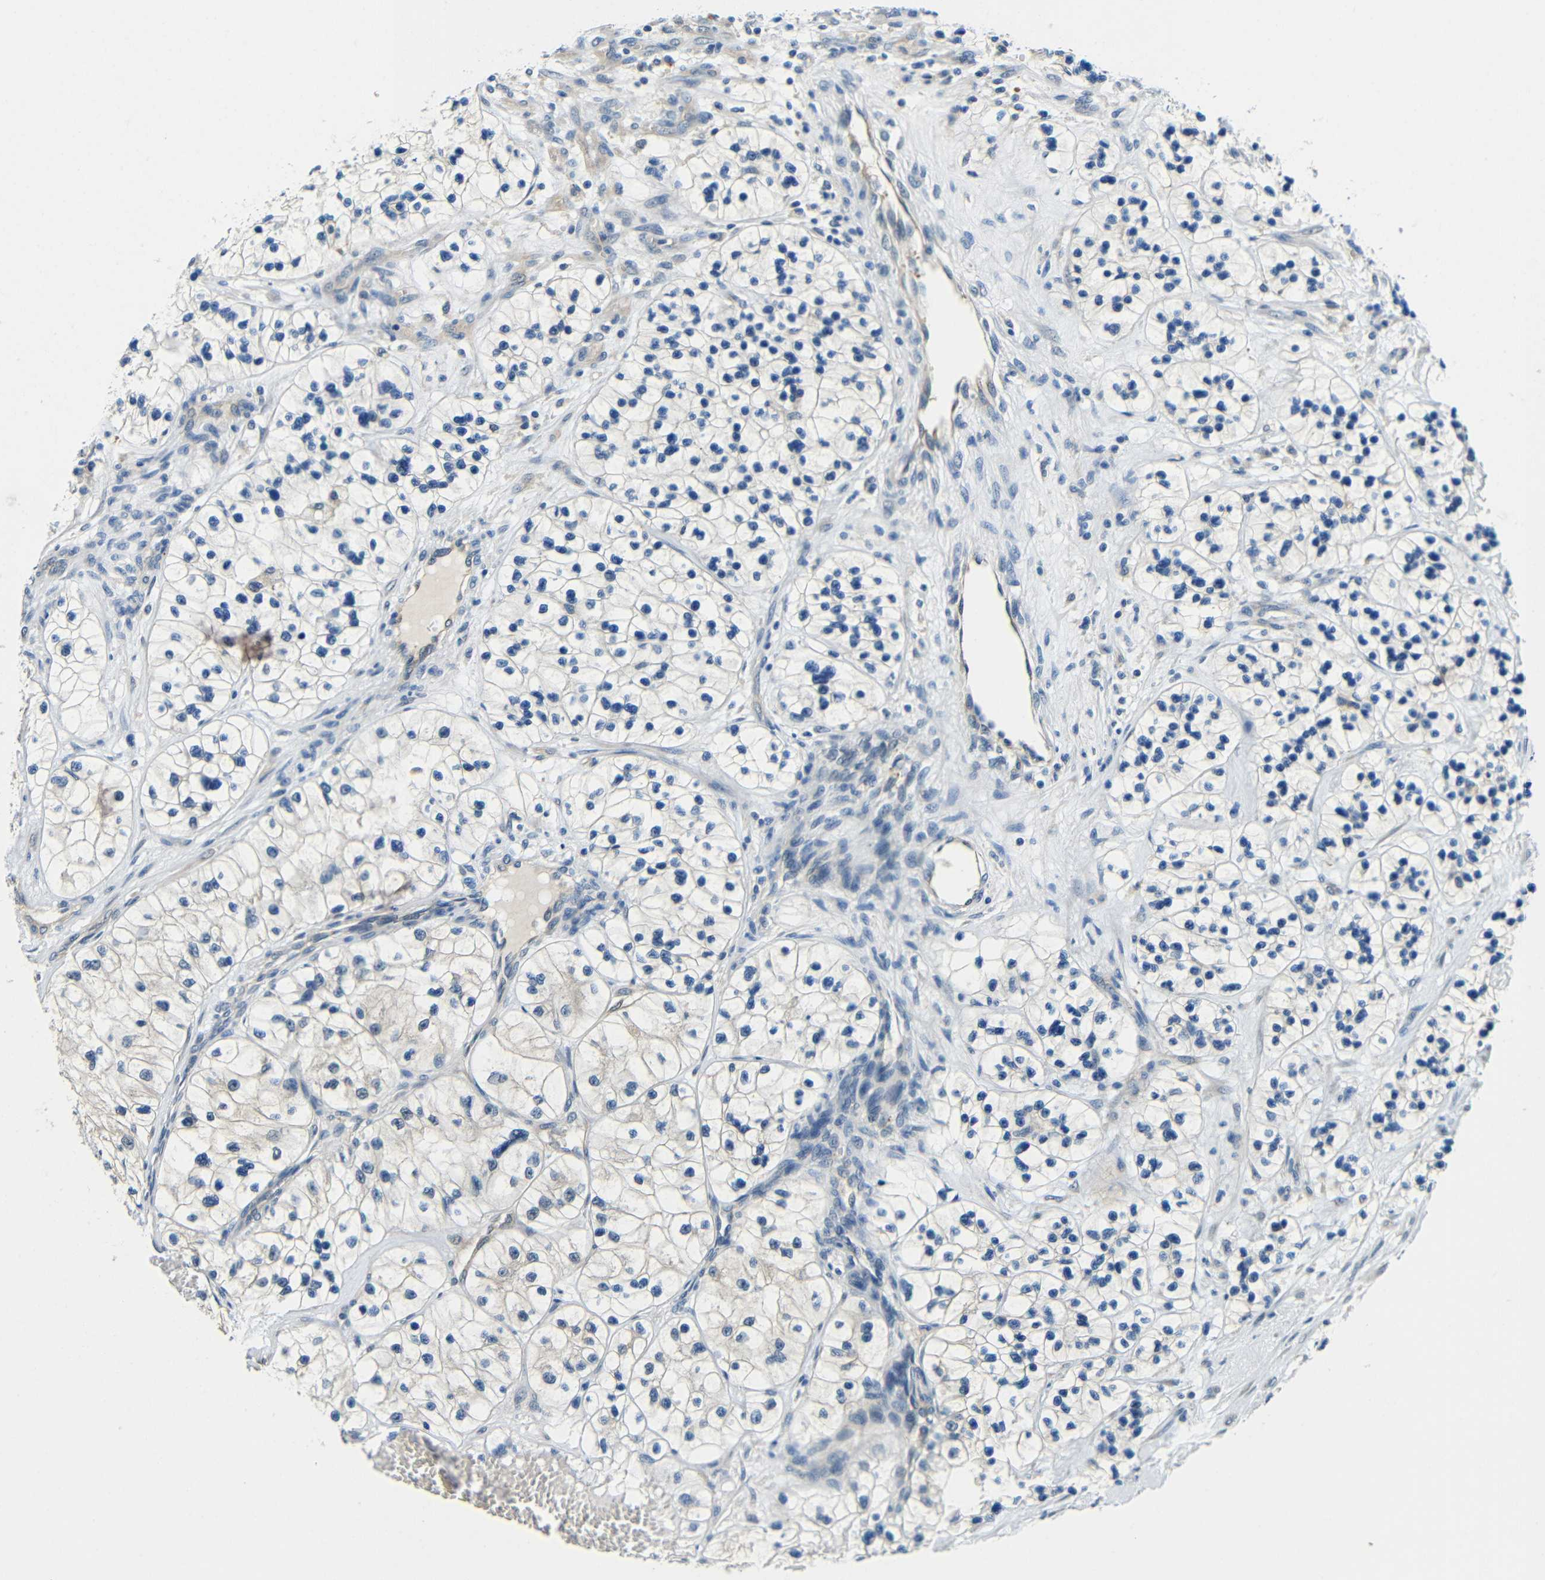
{"staining": {"intensity": "negative", "quantity": "none", "location": "none"}, "tissue": "renal cancer", "cell_type": "Tumor cells", "image_type": "cancer", "snomed": [{"axis": "morphology", "description": "Adenocarcinoma, NOS"}, {"axis": "topography", "description": "Kidney"}], "caption": "Micrograph shows no significant protein expression in tumor cells of adenocarcinoma (renal).", "gene": "ADAP1", "patient": {"sex": "female", "age": 57}}